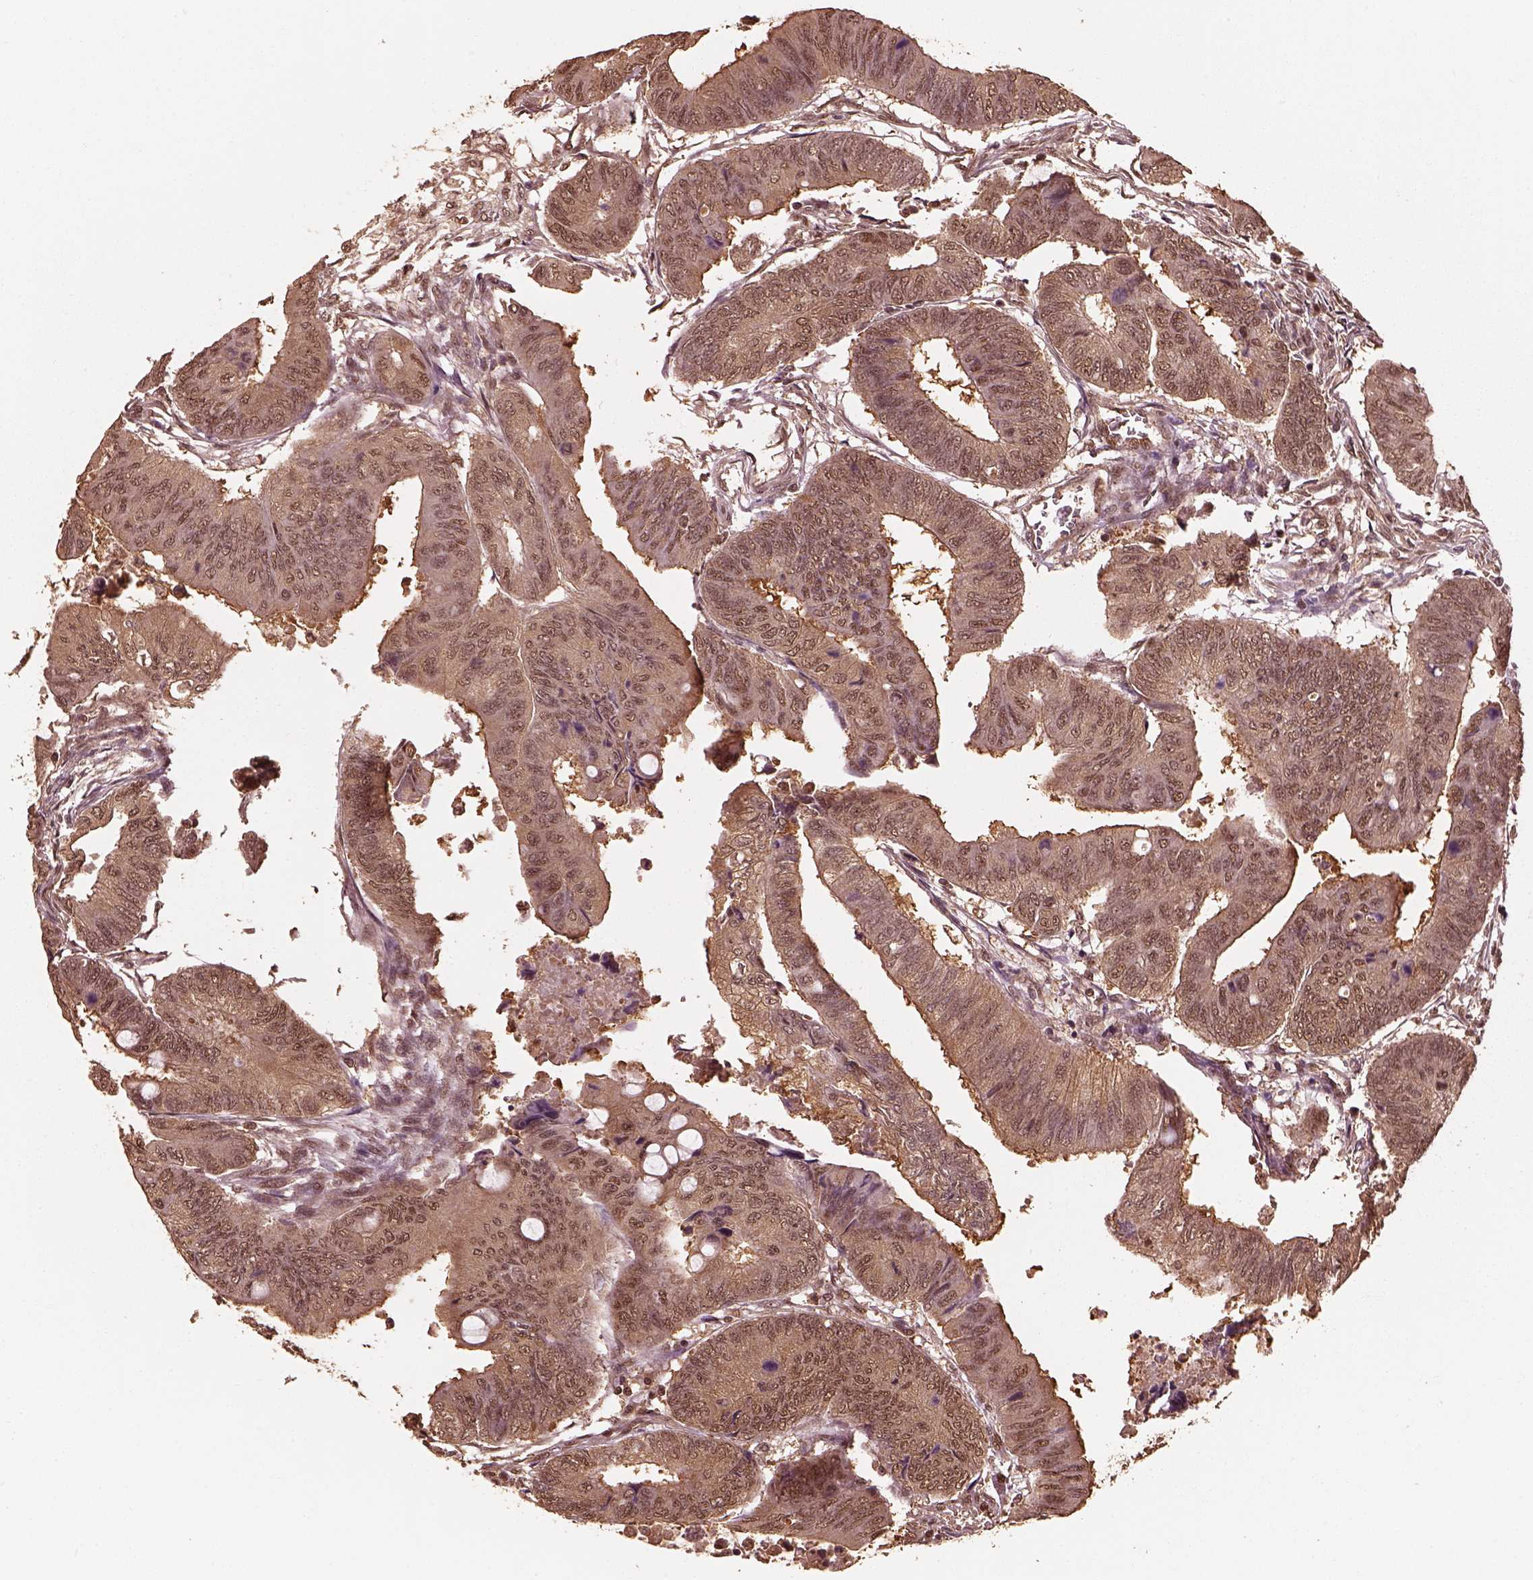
{"staining": {"intensity": "weak", "quantity": ">75%", "location": "cytoplasmic/membranous"}, "tissue": "colorectal cancer", "cell_type": "Tumor cells", "image_type": "cancer", "snomed": [{"axis": "morphology", "description": "Normal tissue, NOS"}, {"axis": "morphology", "description": "Adenocarcinoma, NOS"}, {"axis": "topography", "description": "Rectum"}, {"axis": "topography", "description": "Peripheral nerve tissue"}], "caption": "This micrograph reveals colorectal cancer stained with immunohistochemistry (IHC) to label a protein in brown. The cytoplasmic/membranous of tumor cells show weak positivity for the protein. Nuclei are counter-stained blue.", "gene": "PSMC5", "patient": {"sex": "male", "age": 92}}